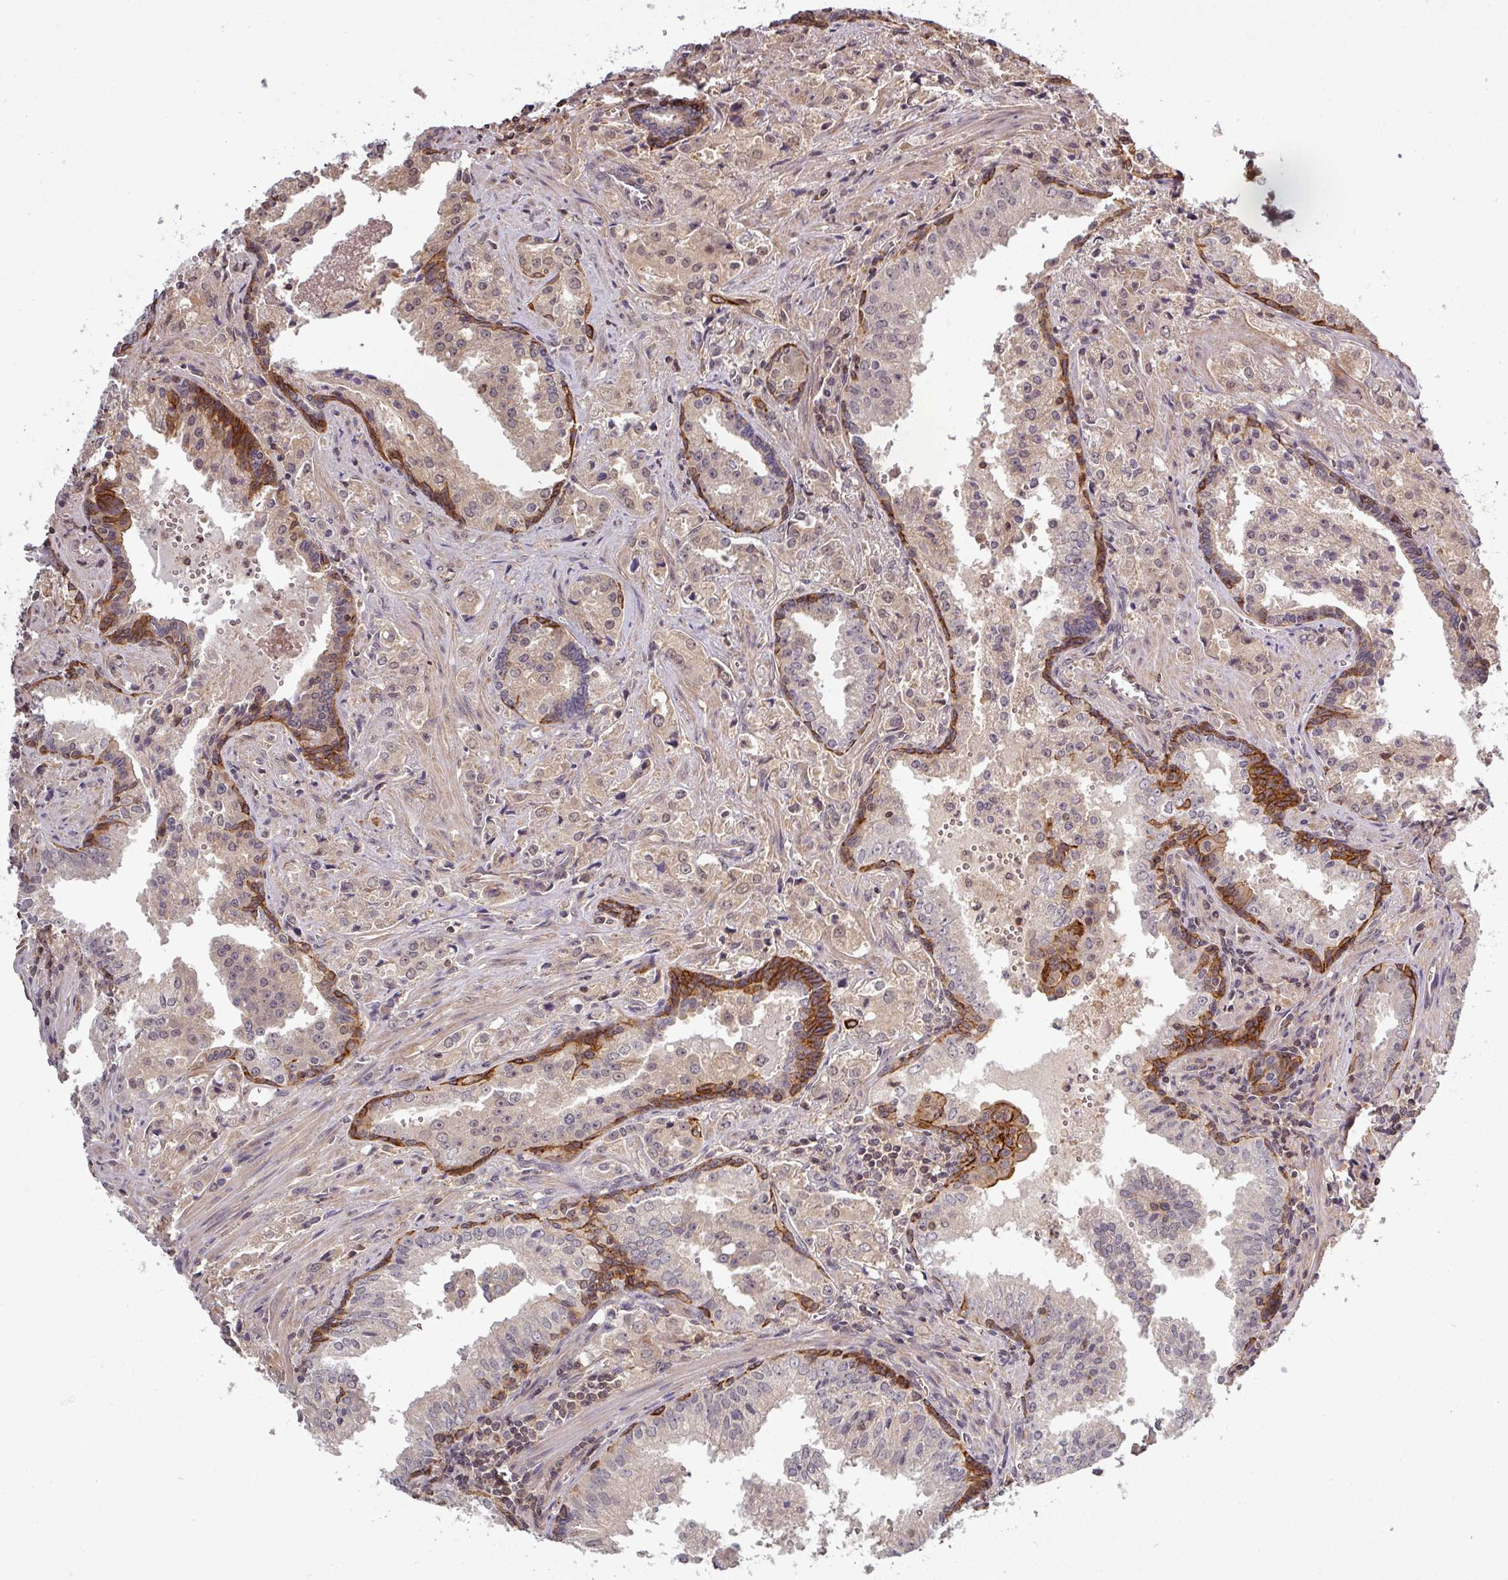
{"staining": {"intensity": "weak", "quantity": ">75%", "location": "cytoplasmic/membranous"}, "tissue": "prostate cancer", "cell_type": "Tumor cells", "image_type": "cancer", "snomed": [{"axis": "morphology", "description": "Adenocarcinoma, High grade"}, {"axis": "topography", "description": "Prostate"}], "caption": "Protein expression analysis of high-grade adenocarcinoma (prostate) demonstrates weak cytoplasmic/membranous expression in about >75% of tumor cells.", "gene": "TUSC3", "patient": {"sex": "male", "age": 68}}